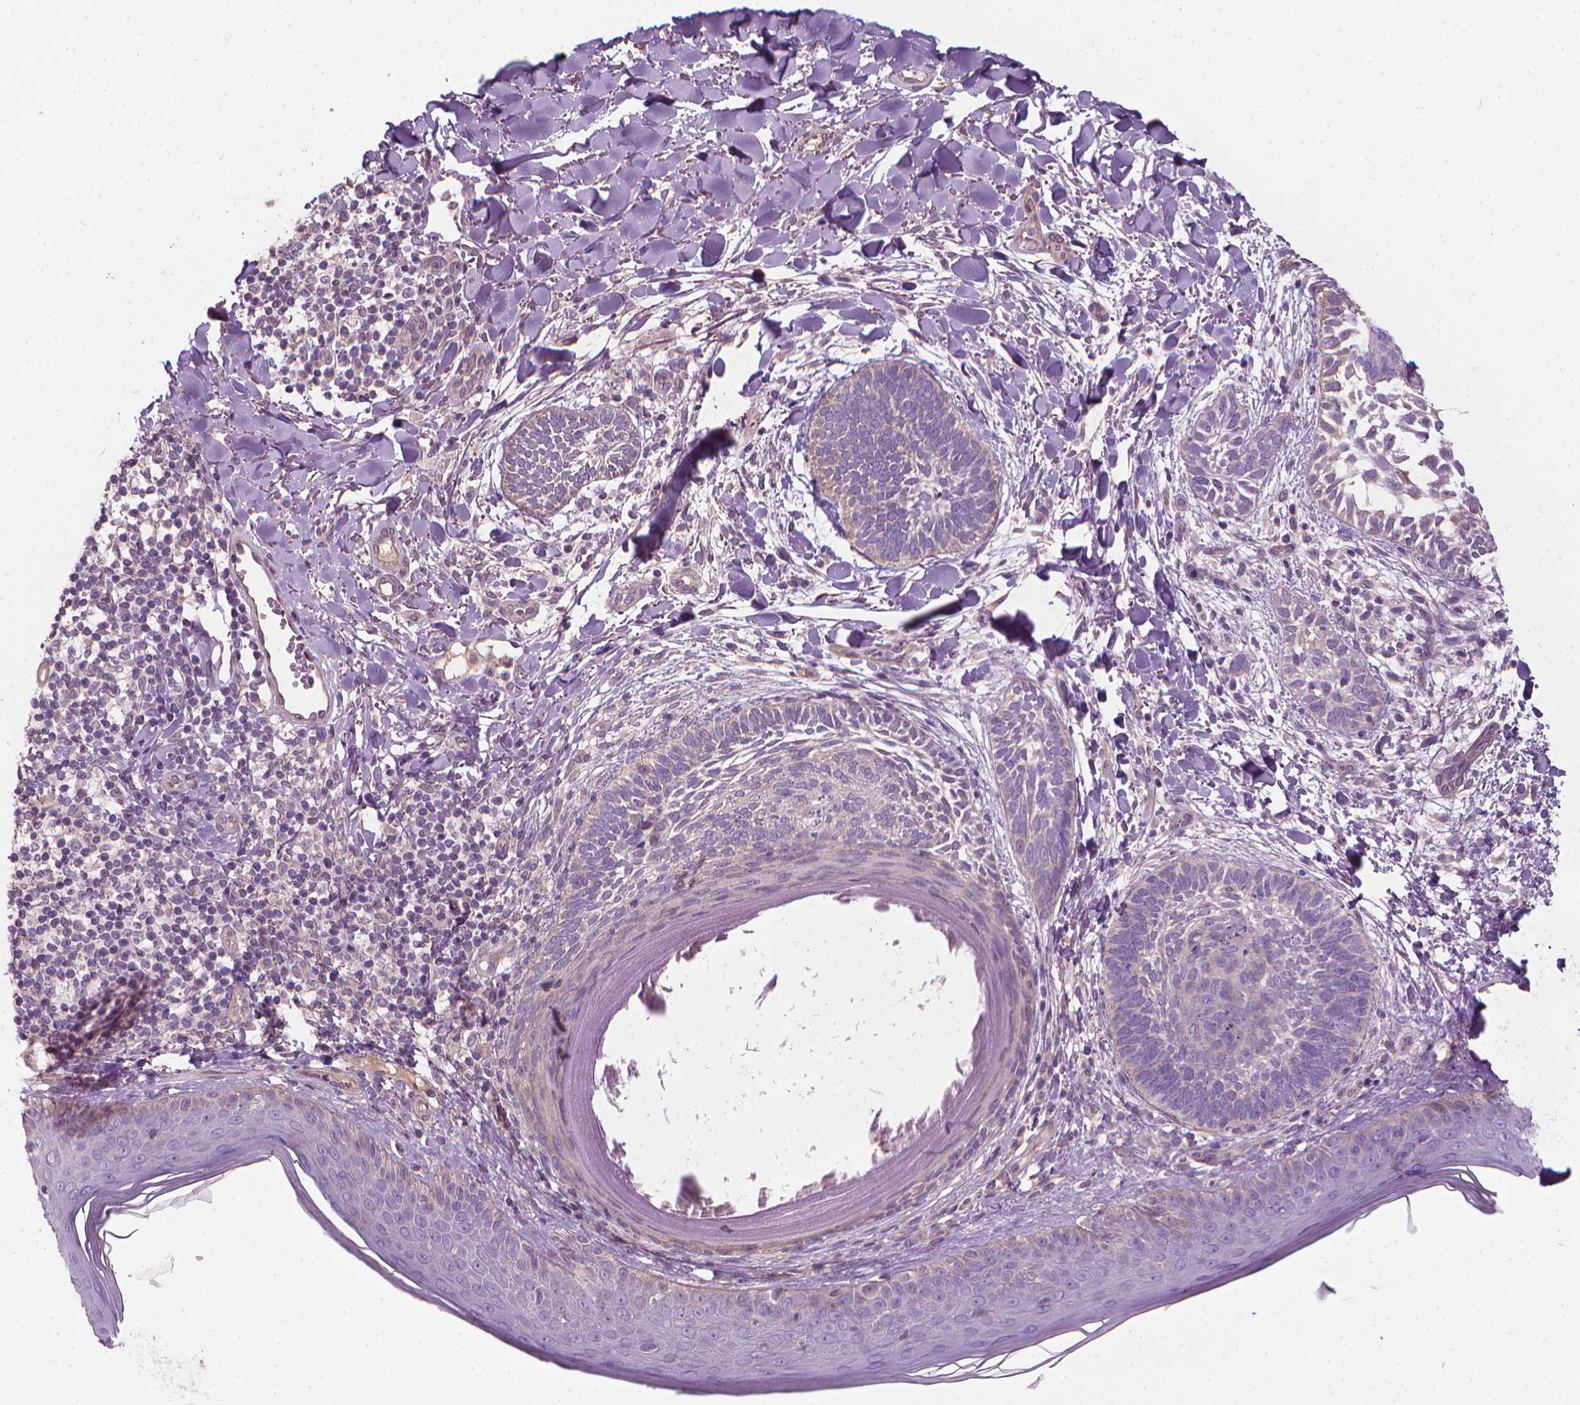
{"staining": {"intensity": "negative", "quantity": "none", "location": "none"}, "tissue": "skin cancer", "cell_type": "Tumor cells", "image_type": "cancer", "snomed": [{"axis": "morphology", "description": "Normal tissue, NOS"}, {"axis": "morphology", "description": "Basal cell carcinoma"}, {"axis": "topography", "description": "Skin"}], "caption": "Tumor cells are negative for brown protein staining in skin cancer (basal cell carcinoma). (Brightfield microscopy of DAB (3,3'-diaminobenzidine) immunohistochemistry at high magnification).", "gene": "RIIAD1", "patient": {"sex": "male", "age": 46}}